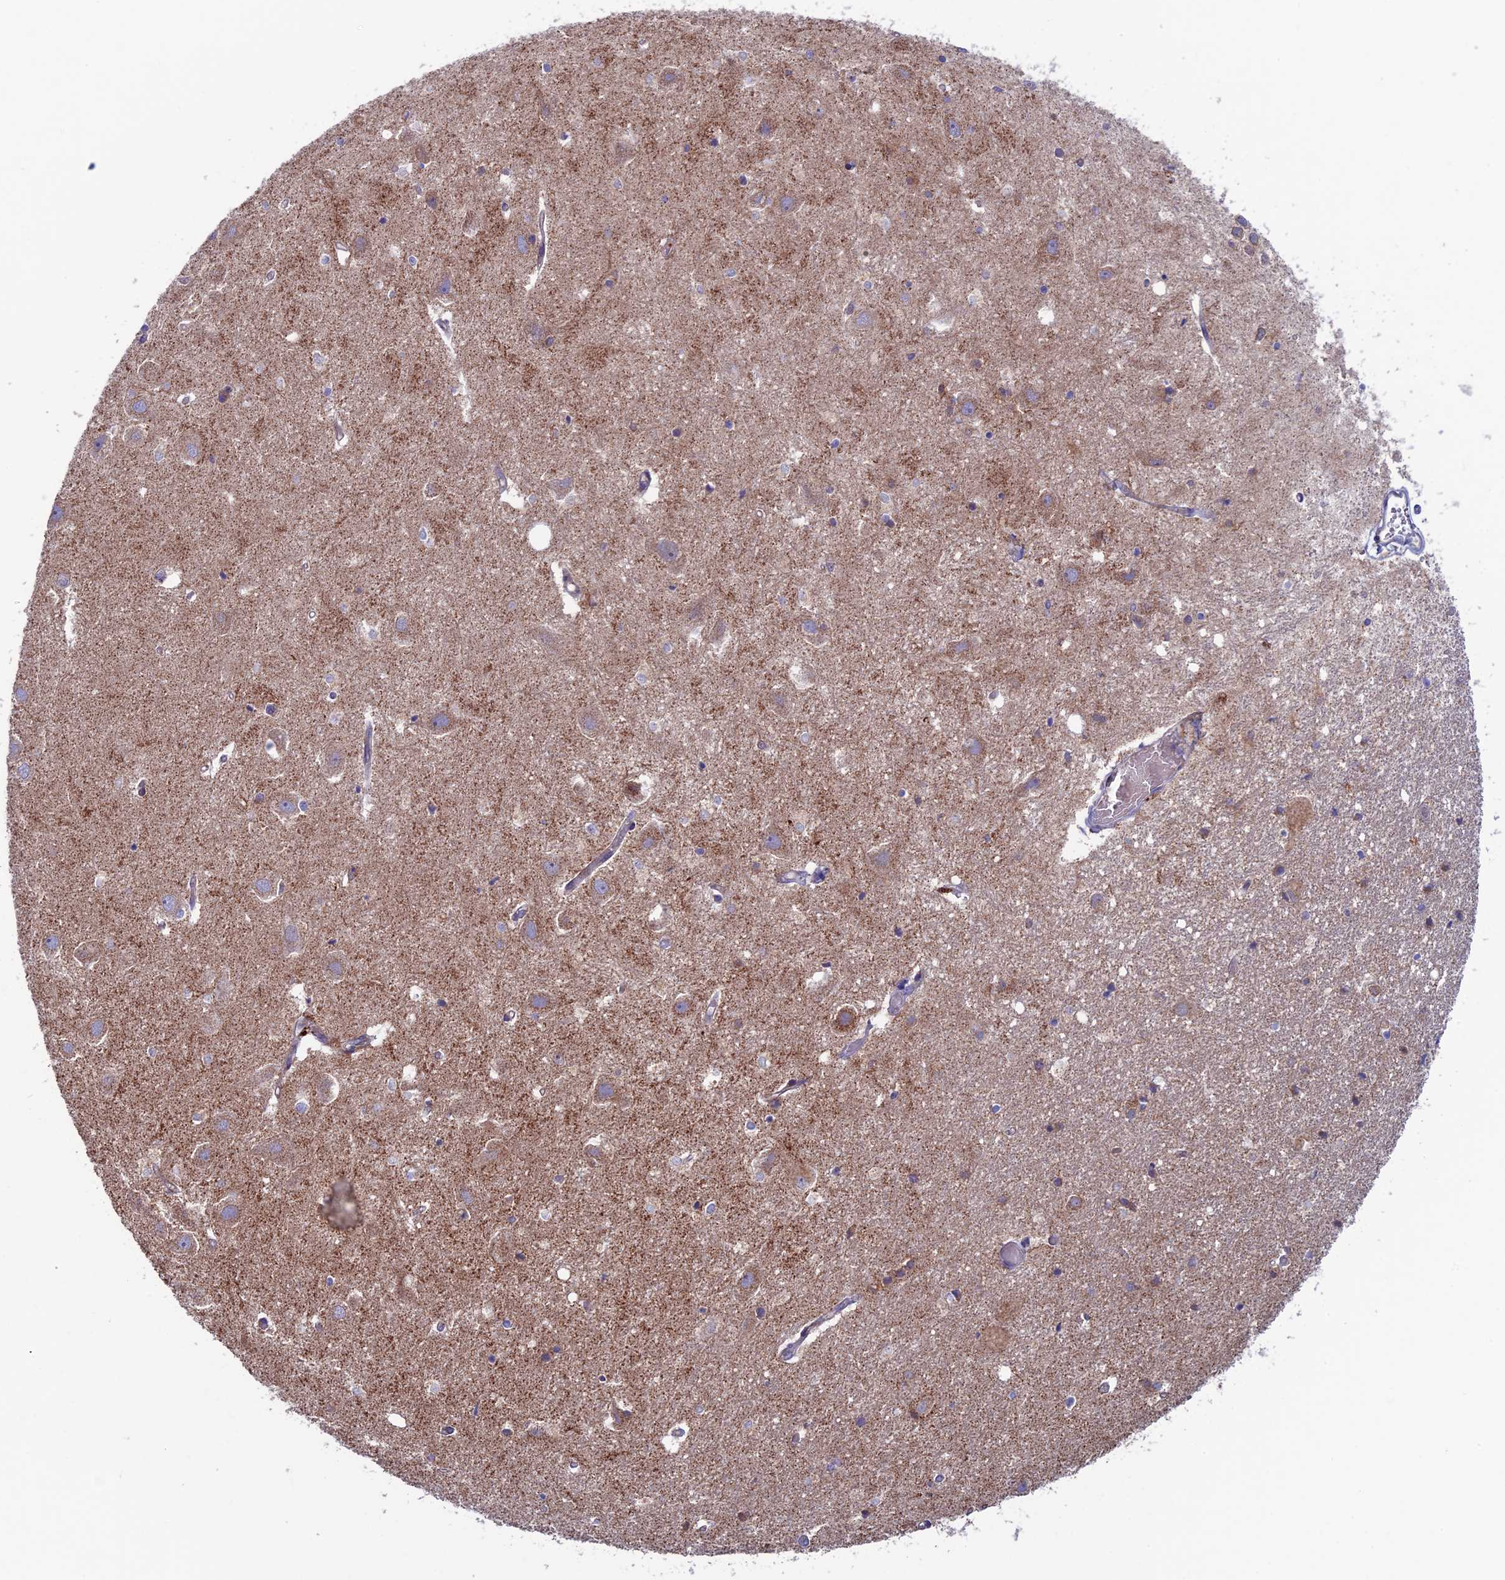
{"staining": {"intensity": "negative", "quantity": "none", "location": "none"}, "tissue": "hippocampus", "cell_type": "Glial cells", "image_type": "normal", "snomed": [{"axis": "morphology", "description": "Normal tissue, NOS"}, {"axis": "topography", "description": "Hippocampus"}], "caption": "Immunohistochemistry of unremarkable human hippocampus displays no staining in glial cells. (DAB immunohistochemistry (IHC) with hematoxylin counter stain).", "gene": "SLC15A5", "patient": {"sex": "female", "age": 52}}